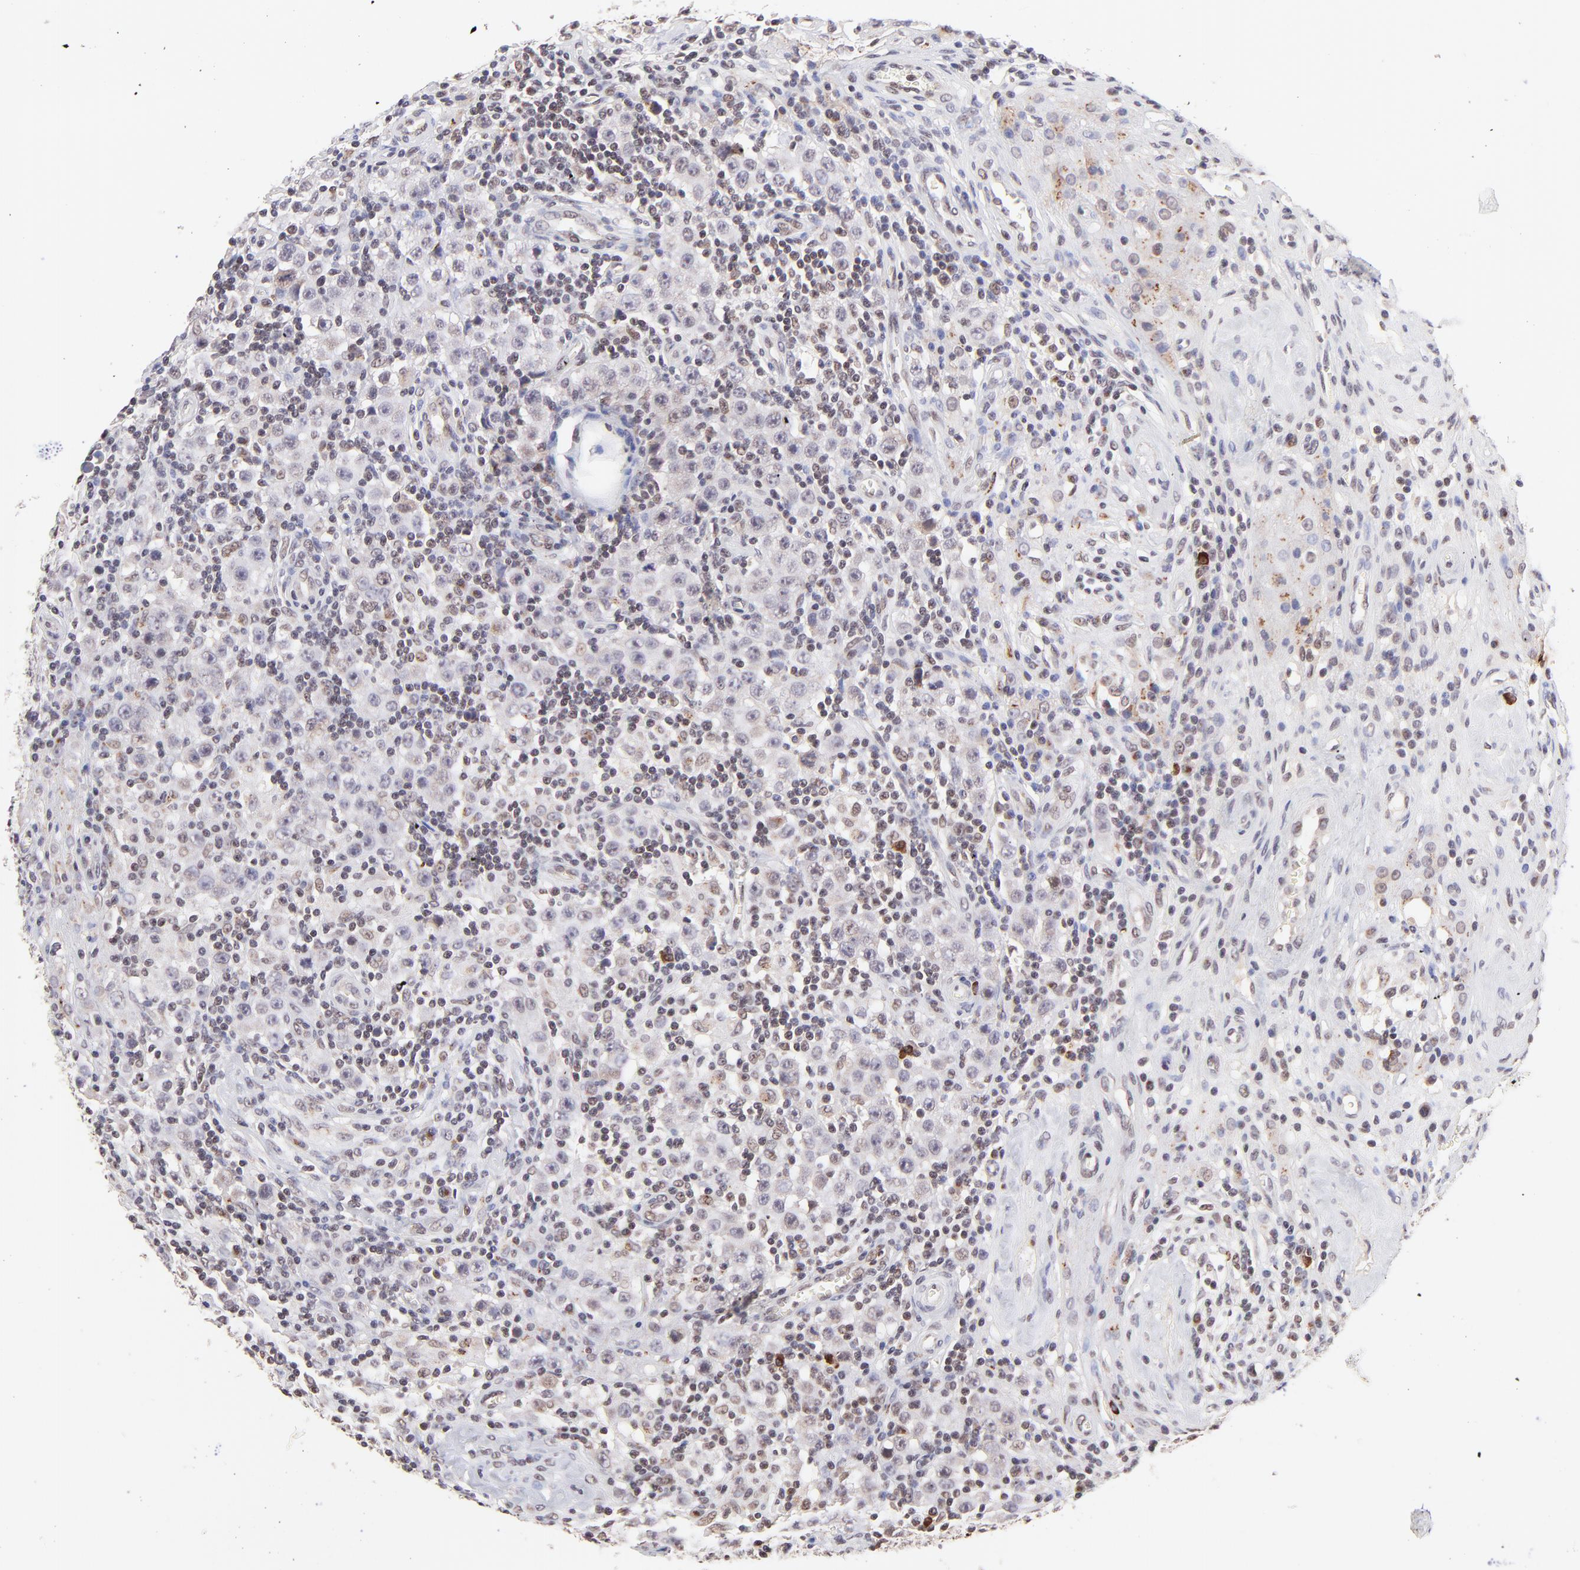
{"staining": {"intensity": "weak", "quantity": "<25%", "location": "nuclear"}, "tissue": "testis cancer", "cell_type": "Tumor cells", "image_type": "cancer", "snomed": [{"axis": "morphology", "description": "Seminoma, NOS"}, {"axis": "topography", "description": "Testis"}], "caption": "Testis cancer (seminoma) was stained to show a protein in brown. There is no significant expression in tumor cells.", "gene": "MED12", "patient": {"sex": "male", "age": 32}}